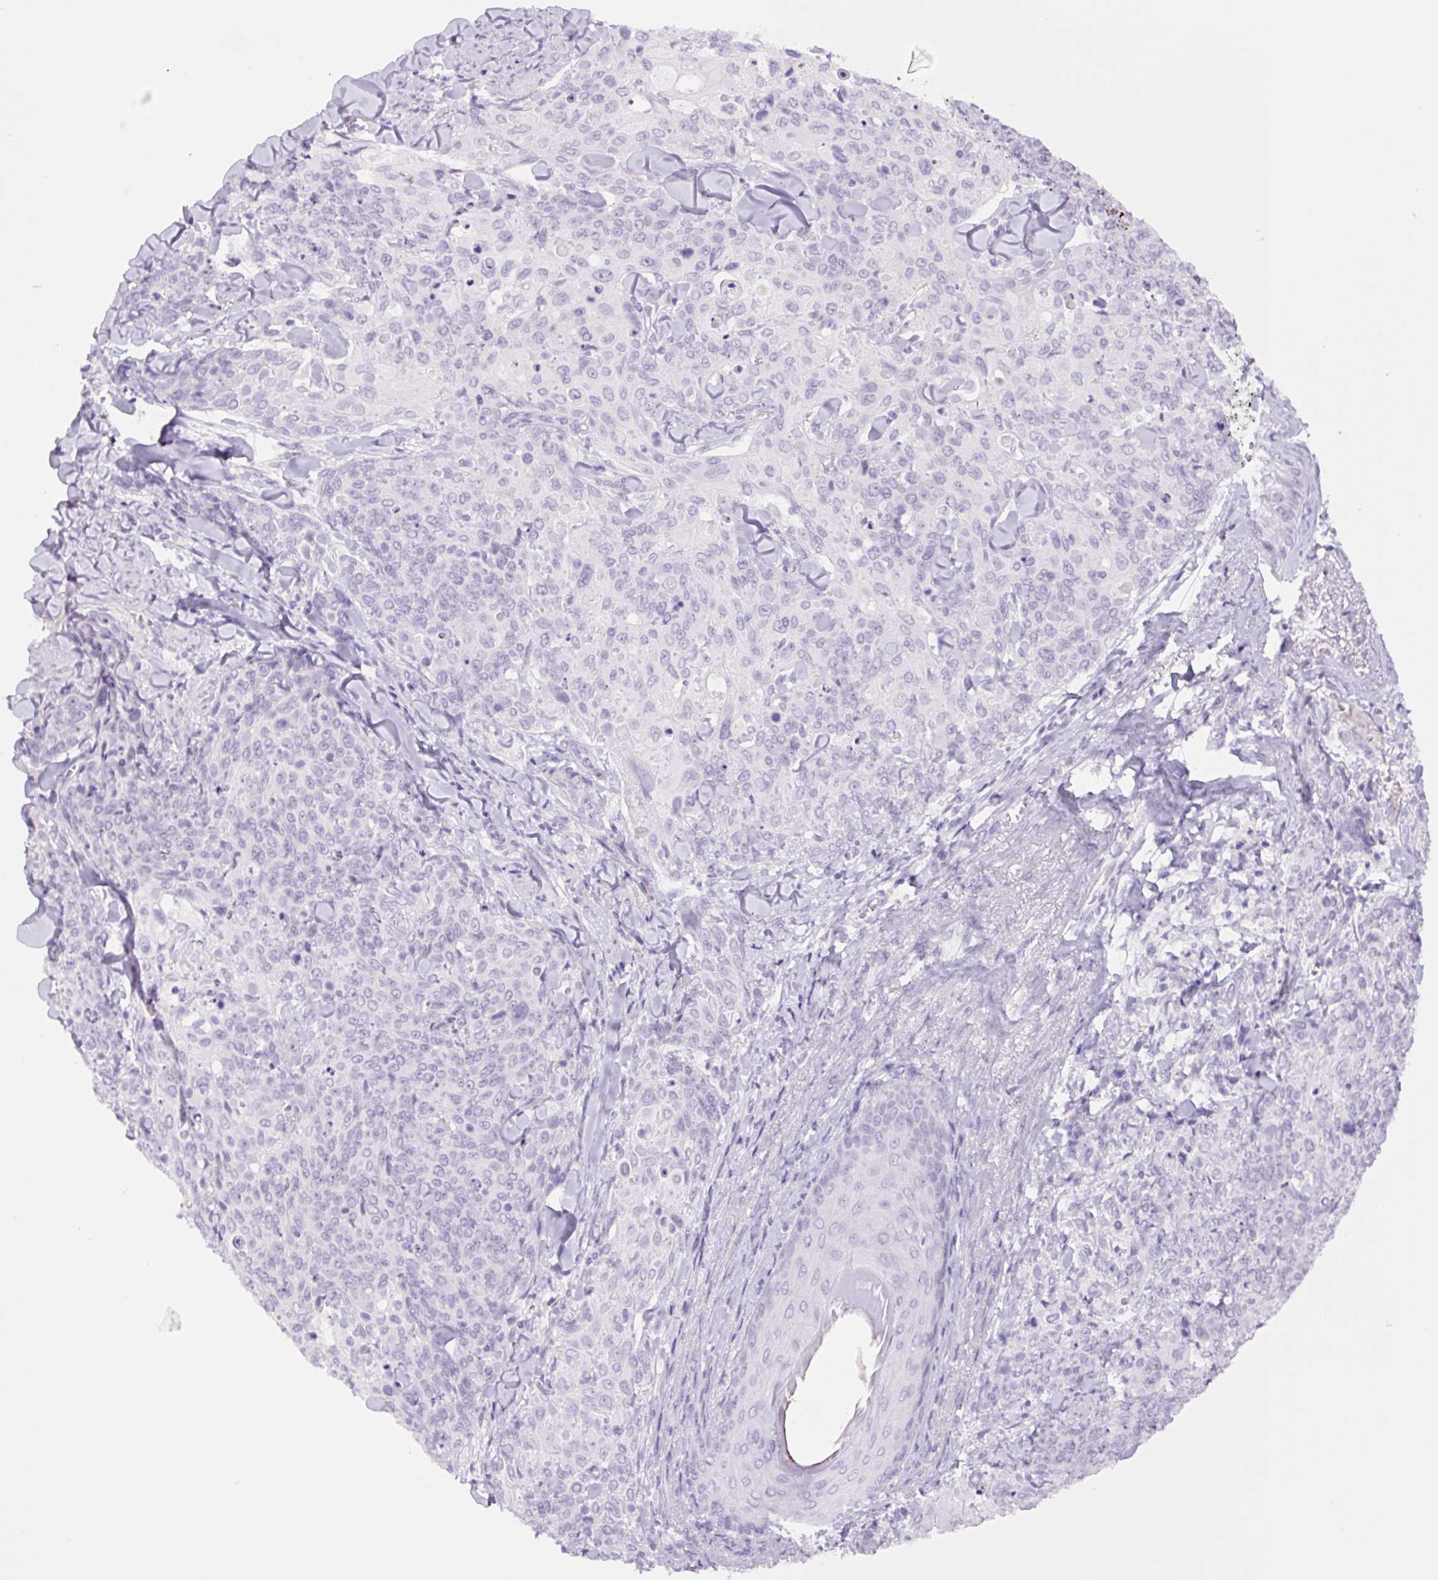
{"staining": {"intensity": "negative", "quantity": "none", "location": "none"}, "tissue": "skin cancer", "cell_type": "Tumor cells", "image_type": "cancer", "snomed": [{"axis": "morphology", "description": "Squamous cell carcinoma, NOS"}, {"axis": "topography", "description": "Skin"}, {"axis": "topography", "description": "Vulva"}], "caption": "Skin squamous cell carcinoma was stained to show a protein in brown. There is no significant positivity in tumor cells. (DAB (3,3'-diaminobenzidine) immunohistochemistry visualized using brightfield microscopy, high magnification).", "gene": "MFSD3", "patient": {"sex": "female", "age": 85}}